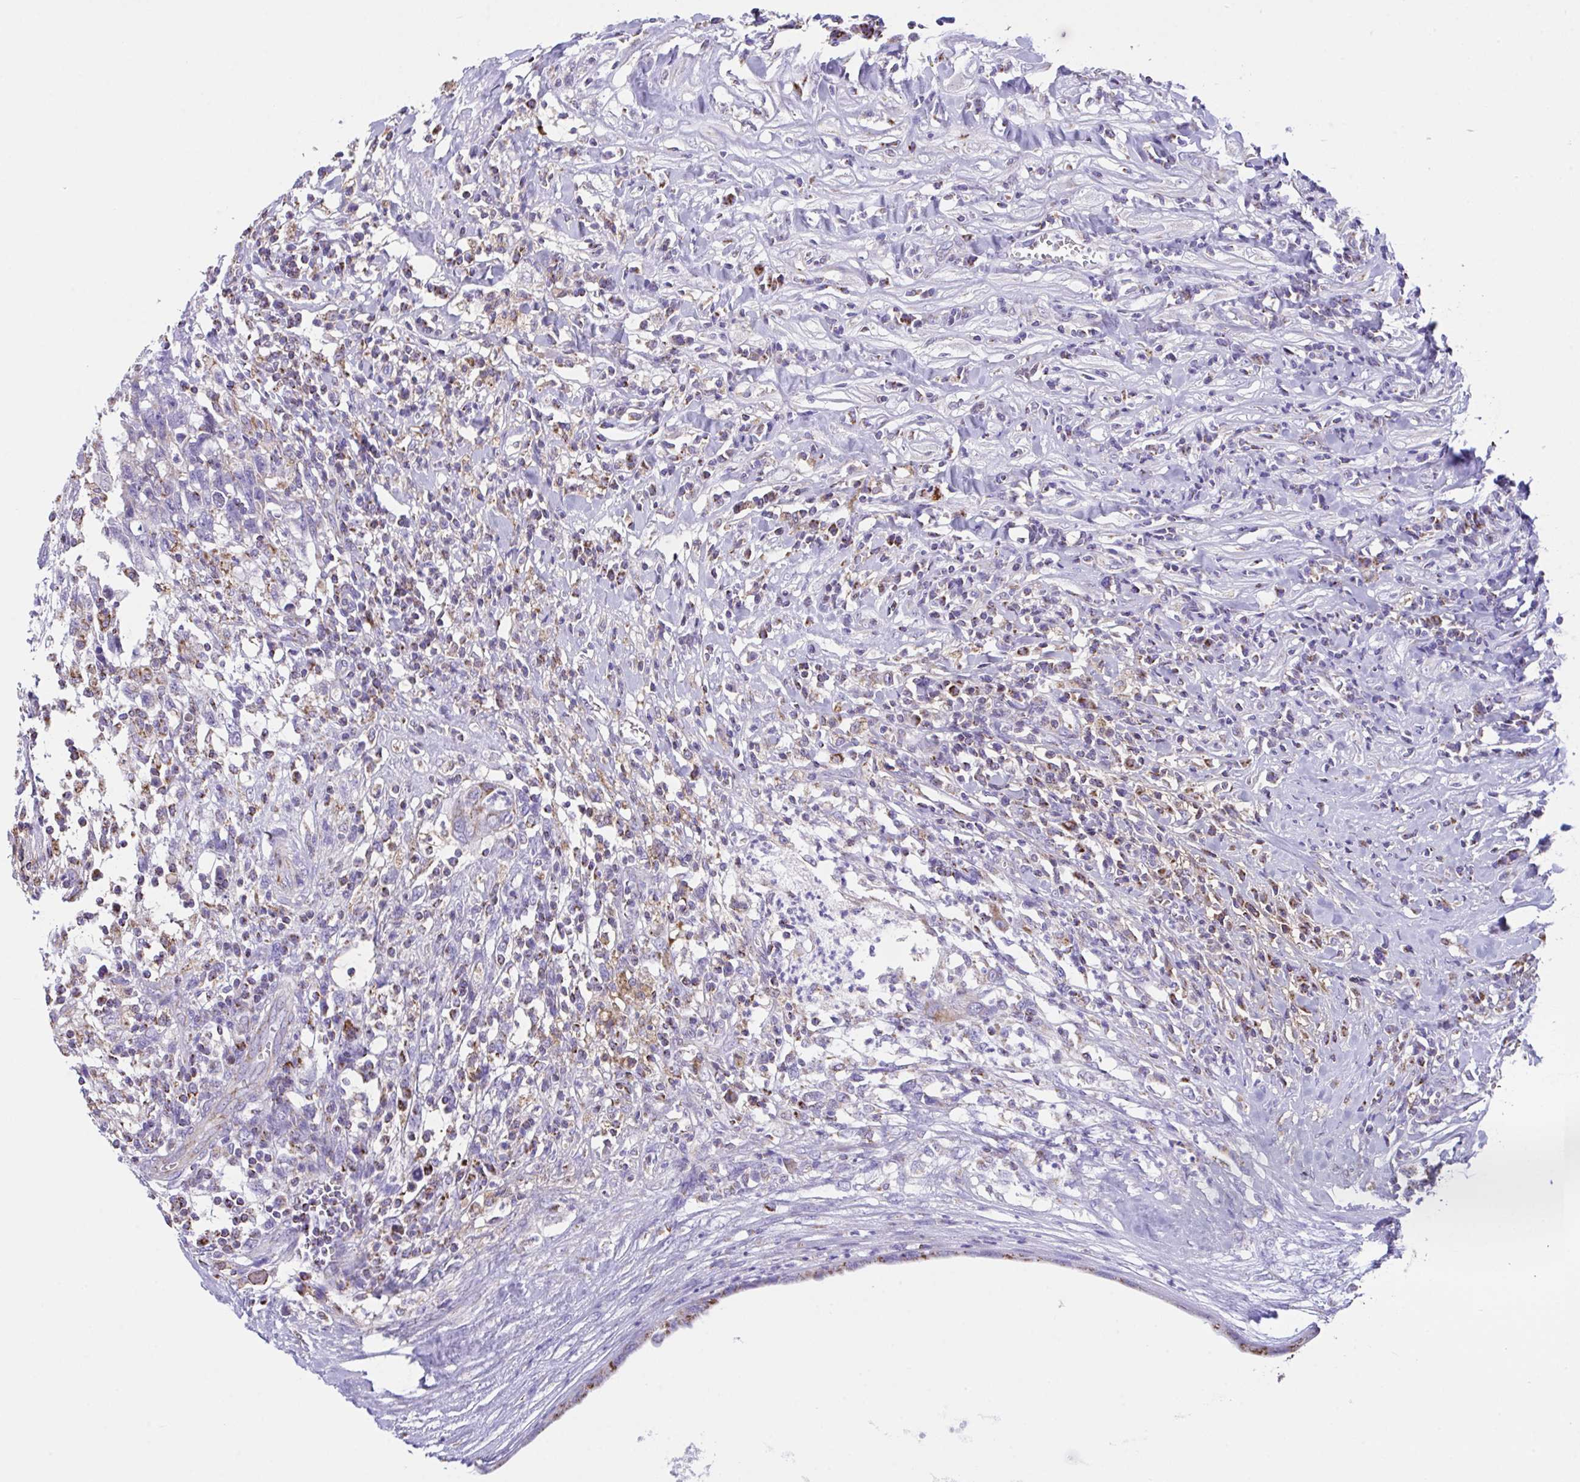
{"staining": {"intensity": "negative", "quantity": "none", "location": "none"}, "tissue": "testis cancer", "cell_type": "Tumor cells", "image_type": "cancer", "snomed": [{"axis": "morphology", "description": "Seminoma, NOS"}, {"axis": "morphology", "description": "Carcinoma, Embryonal, NOS"}, {"axis": "topography", "description": "Testis"}], "caption": "Human testis cancer stained for a protein using immunohistochemistry (IHC) exhibits no expression in tumor cells.", "gene": "PCMTD2", "patient": {"sex": "male", "age": 29}}